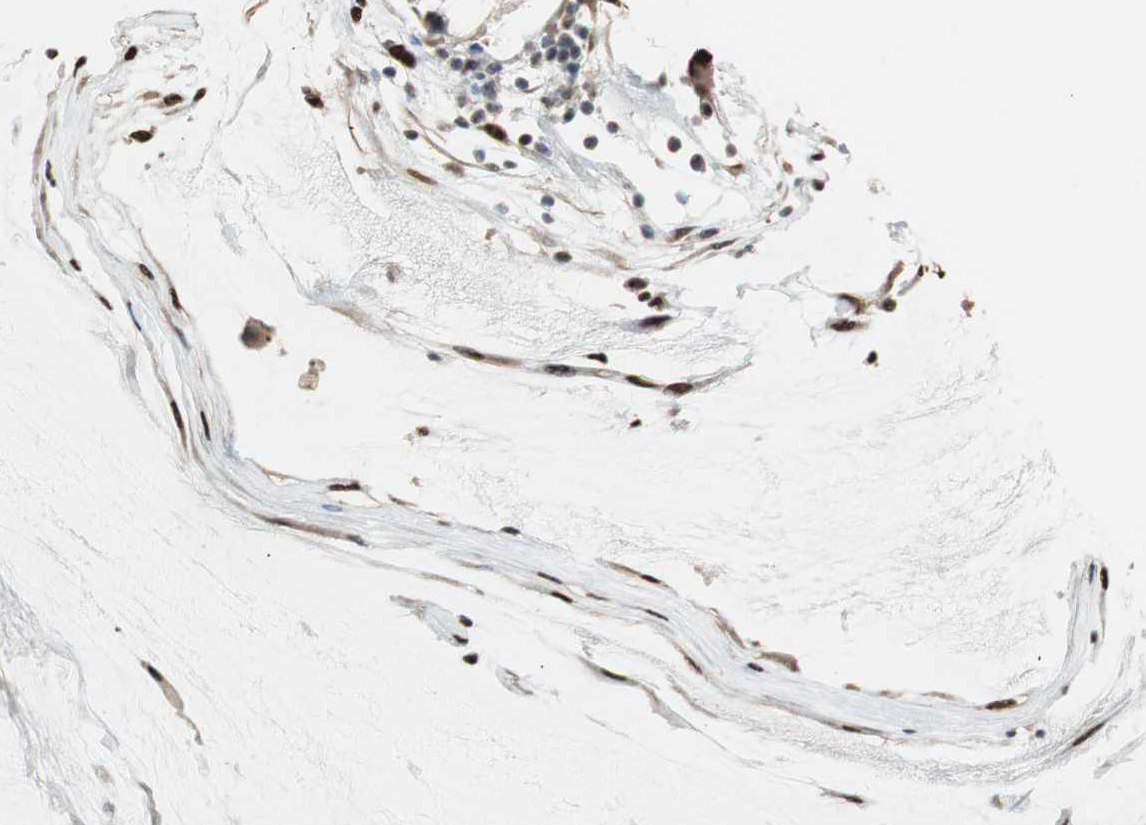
{"staining": {"intensity": "weak", "quantity": "25%-75%", "location": "cytoplasmic/membranous"}, "tissue": "ovarian cancer", "cell_type": "Tumor cells", "image_type": "cancer", "snomed": [{"axis": "morphology", "description": "Cystadenocarcinoma, mucinous, NOS"}, {"axis": "topography", "description": "Ovary"}], "caption": "Weak cytoplasmic/membranous staining is appreciated in about 25%-75% of tumor cells in ovarian mucinous cystadenocarcinoma.", "gene": "PML", "patient": {"sex": "female", "age": 39}}